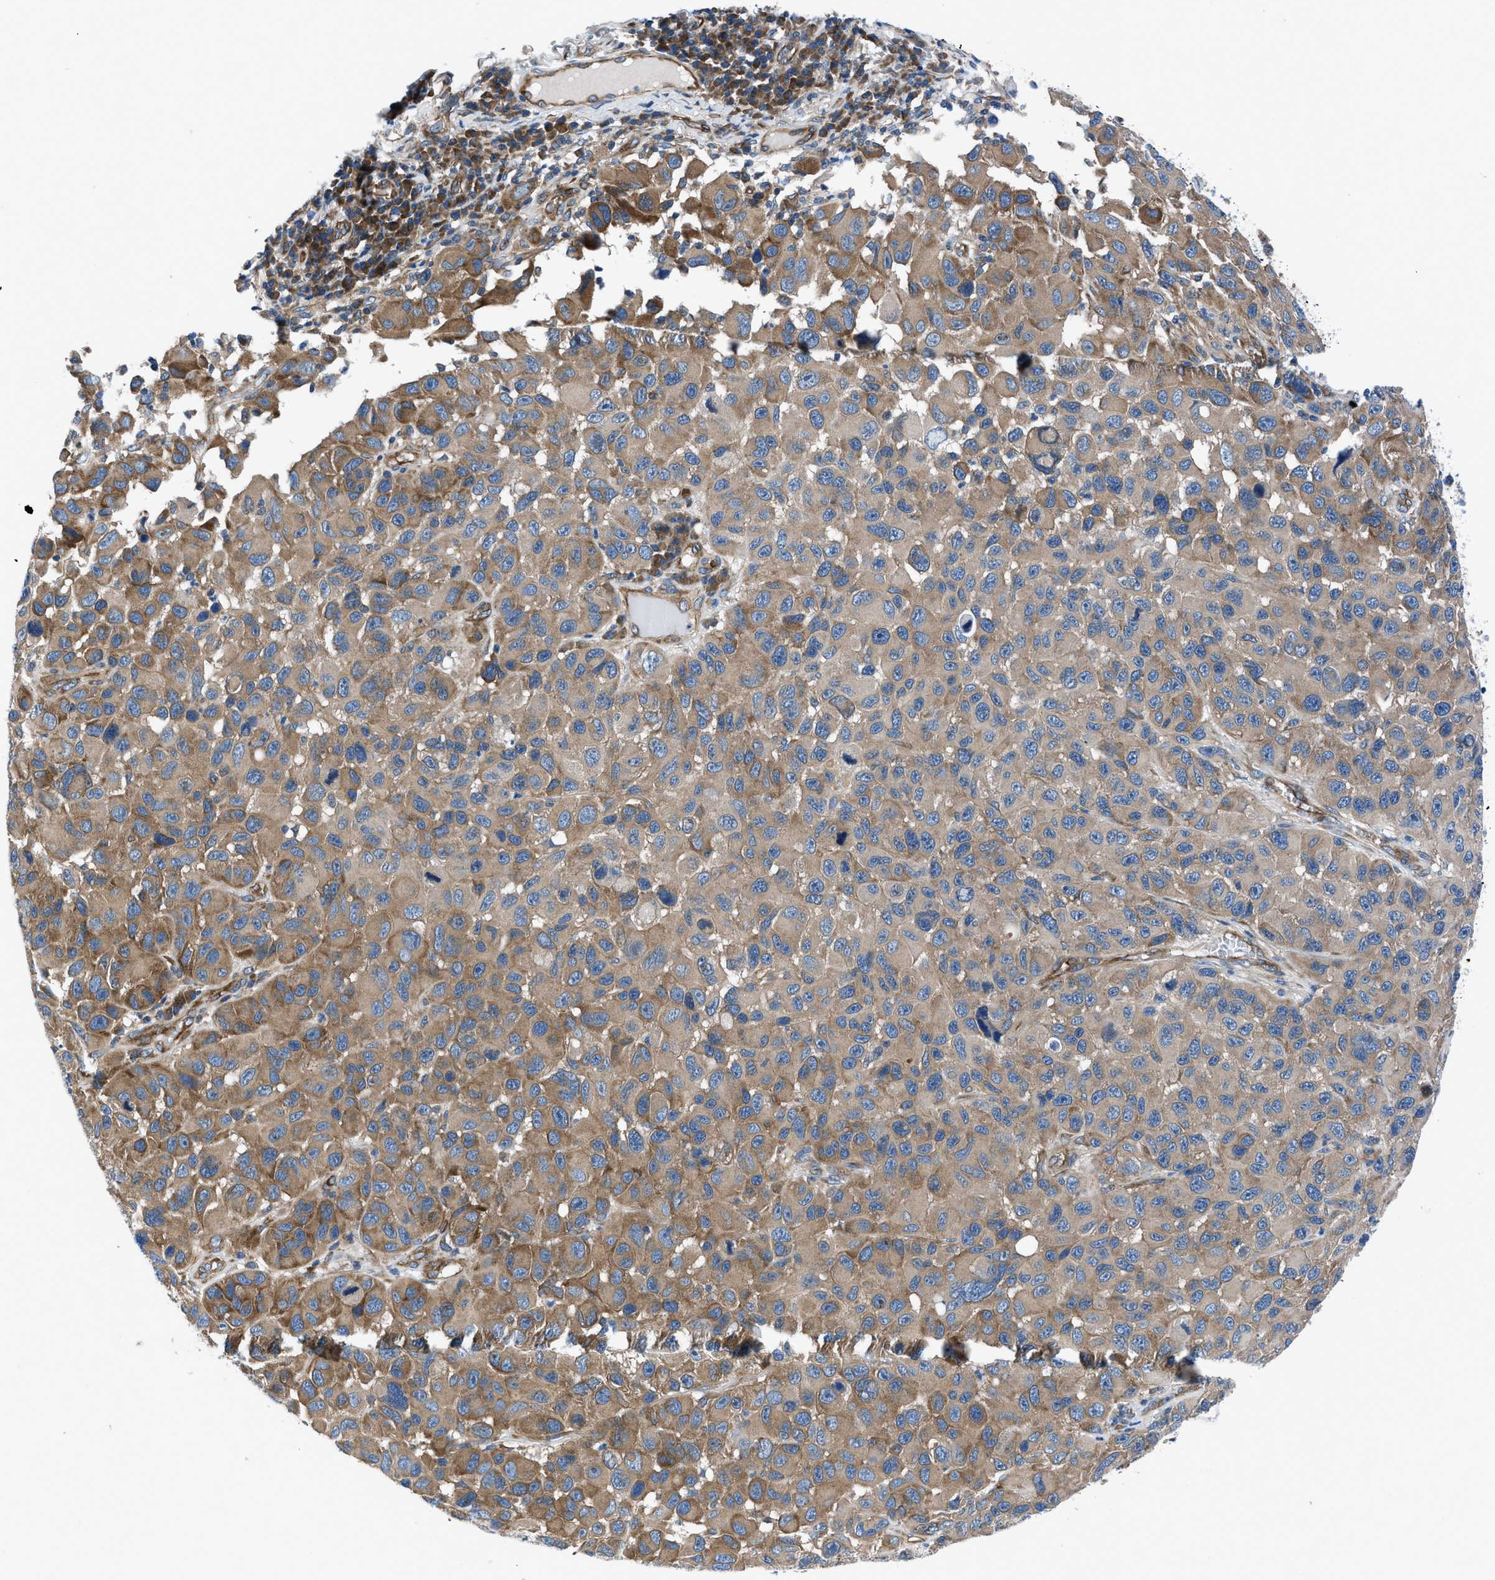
{"staining": {"intensity": "moderate", "quantity": ">75%", "location": "cytoplasmic/membranous"}, "tissue": "melanoma", "cell_type": "Tumor cells", "image_type": "cancer", "snomed": [{"axis": "morphology", "description": "Malignant melanoma, NOS"}, {"axis": "topography", "description": "Skin"}], "caption": "Melanoma stained with a protein marker reveals moderate staining in tumor cells.", "gene": "TRIP4", "patient": {"sex": "male", "age": 53}}